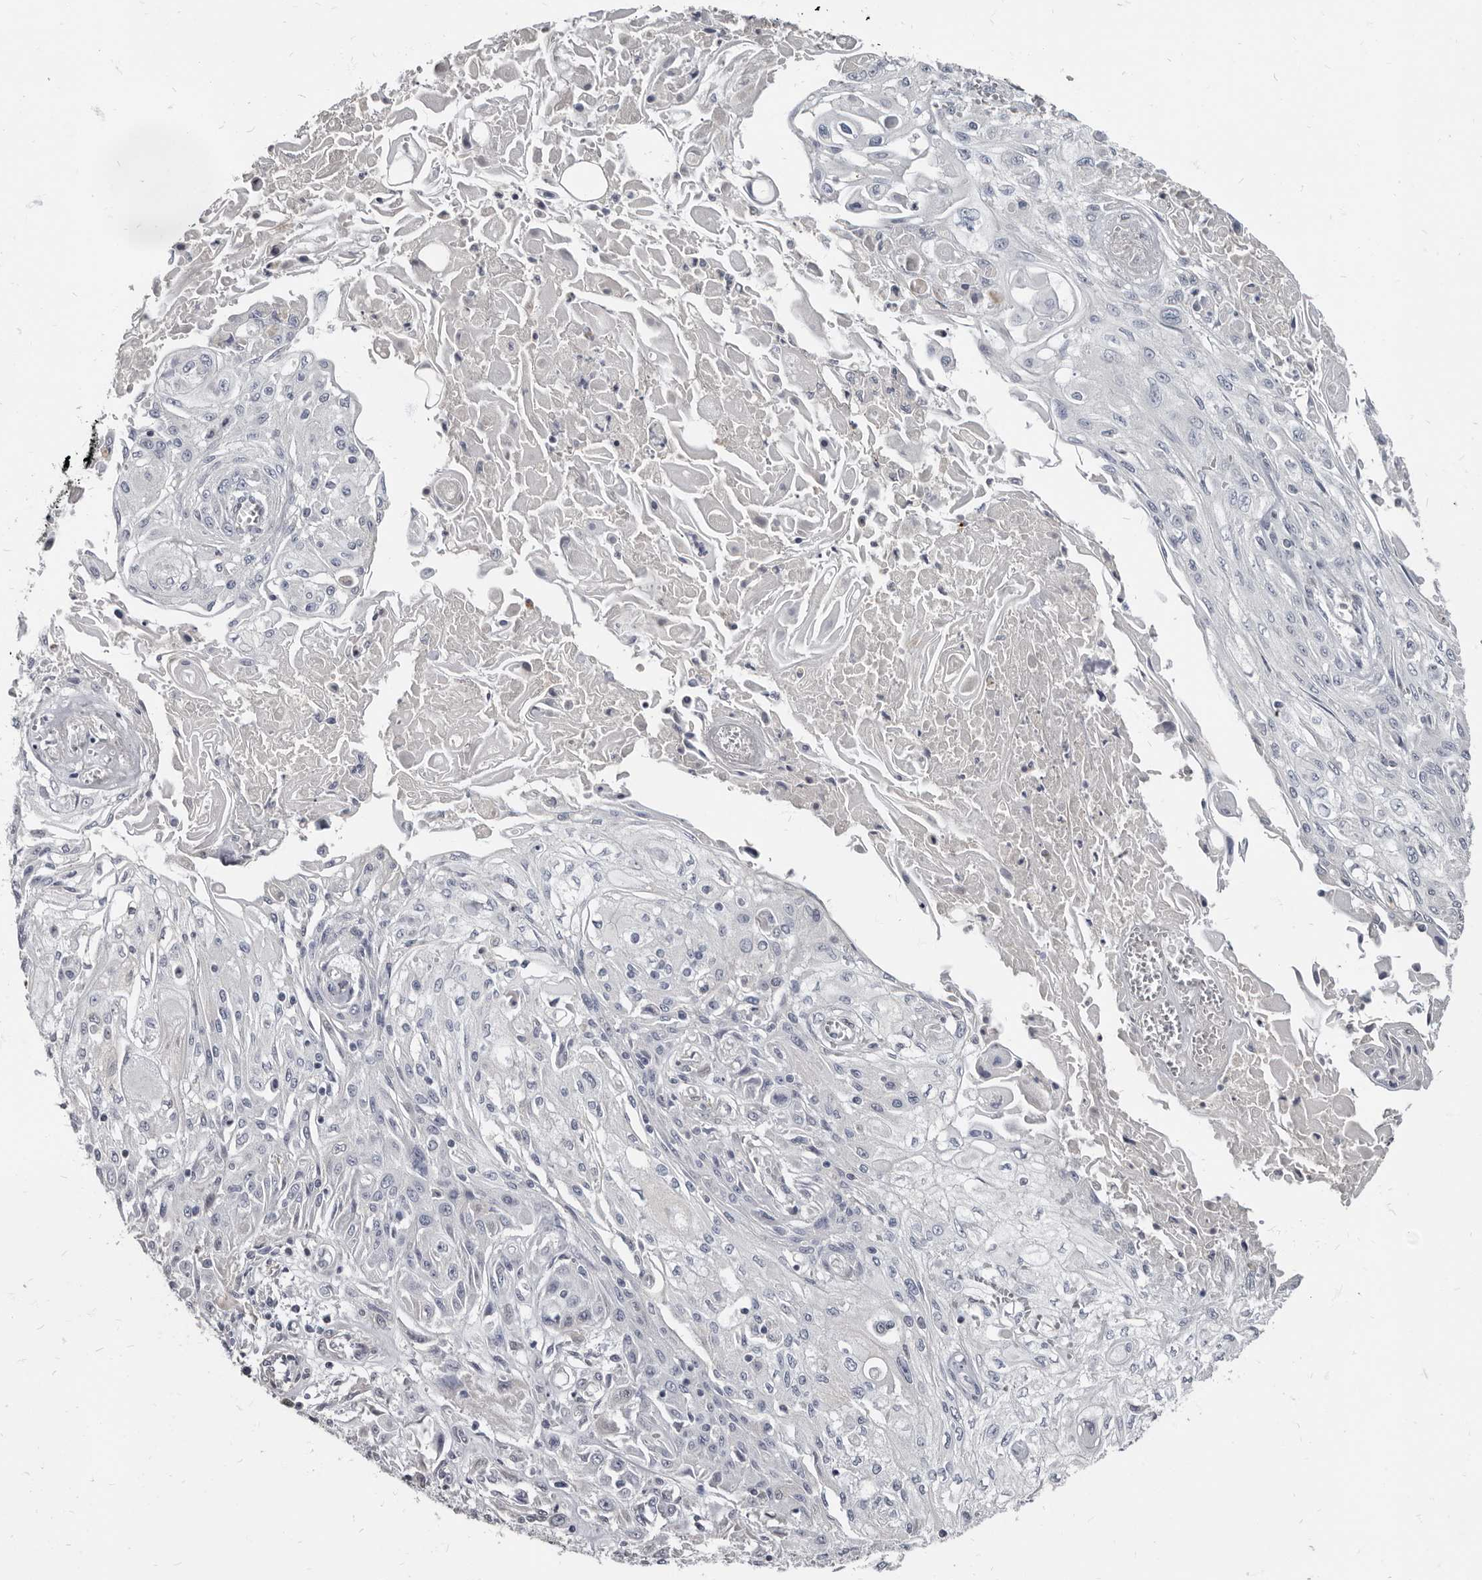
{"staining": {"intensity": "negative", "quantity": "none", "location": "none"}, "tissue": "skin cancer", "cell_type": "Tumor cells", "image_type": "cancer", "snomed": [{"axis": "morphology", "description": "Squamous cell carcinoma, NOS"}, {"axis": "morphology", "description": "Squamous cell carcinoma, metastatic, NOS"}, {"axis": "topography", "description": "Skin"}, {"axis": "topography", "description": "Lymph node"}], "caption": "Immunohistochemistry (IHC) photomicrograph of neoplastic tissue: squamous cell carcinoma (skin) stained with DAB exhibits no significant protein positivity in tumor cells.", "gene": "MRGPRF", "patient": {"sex": "male", "age": 75}}